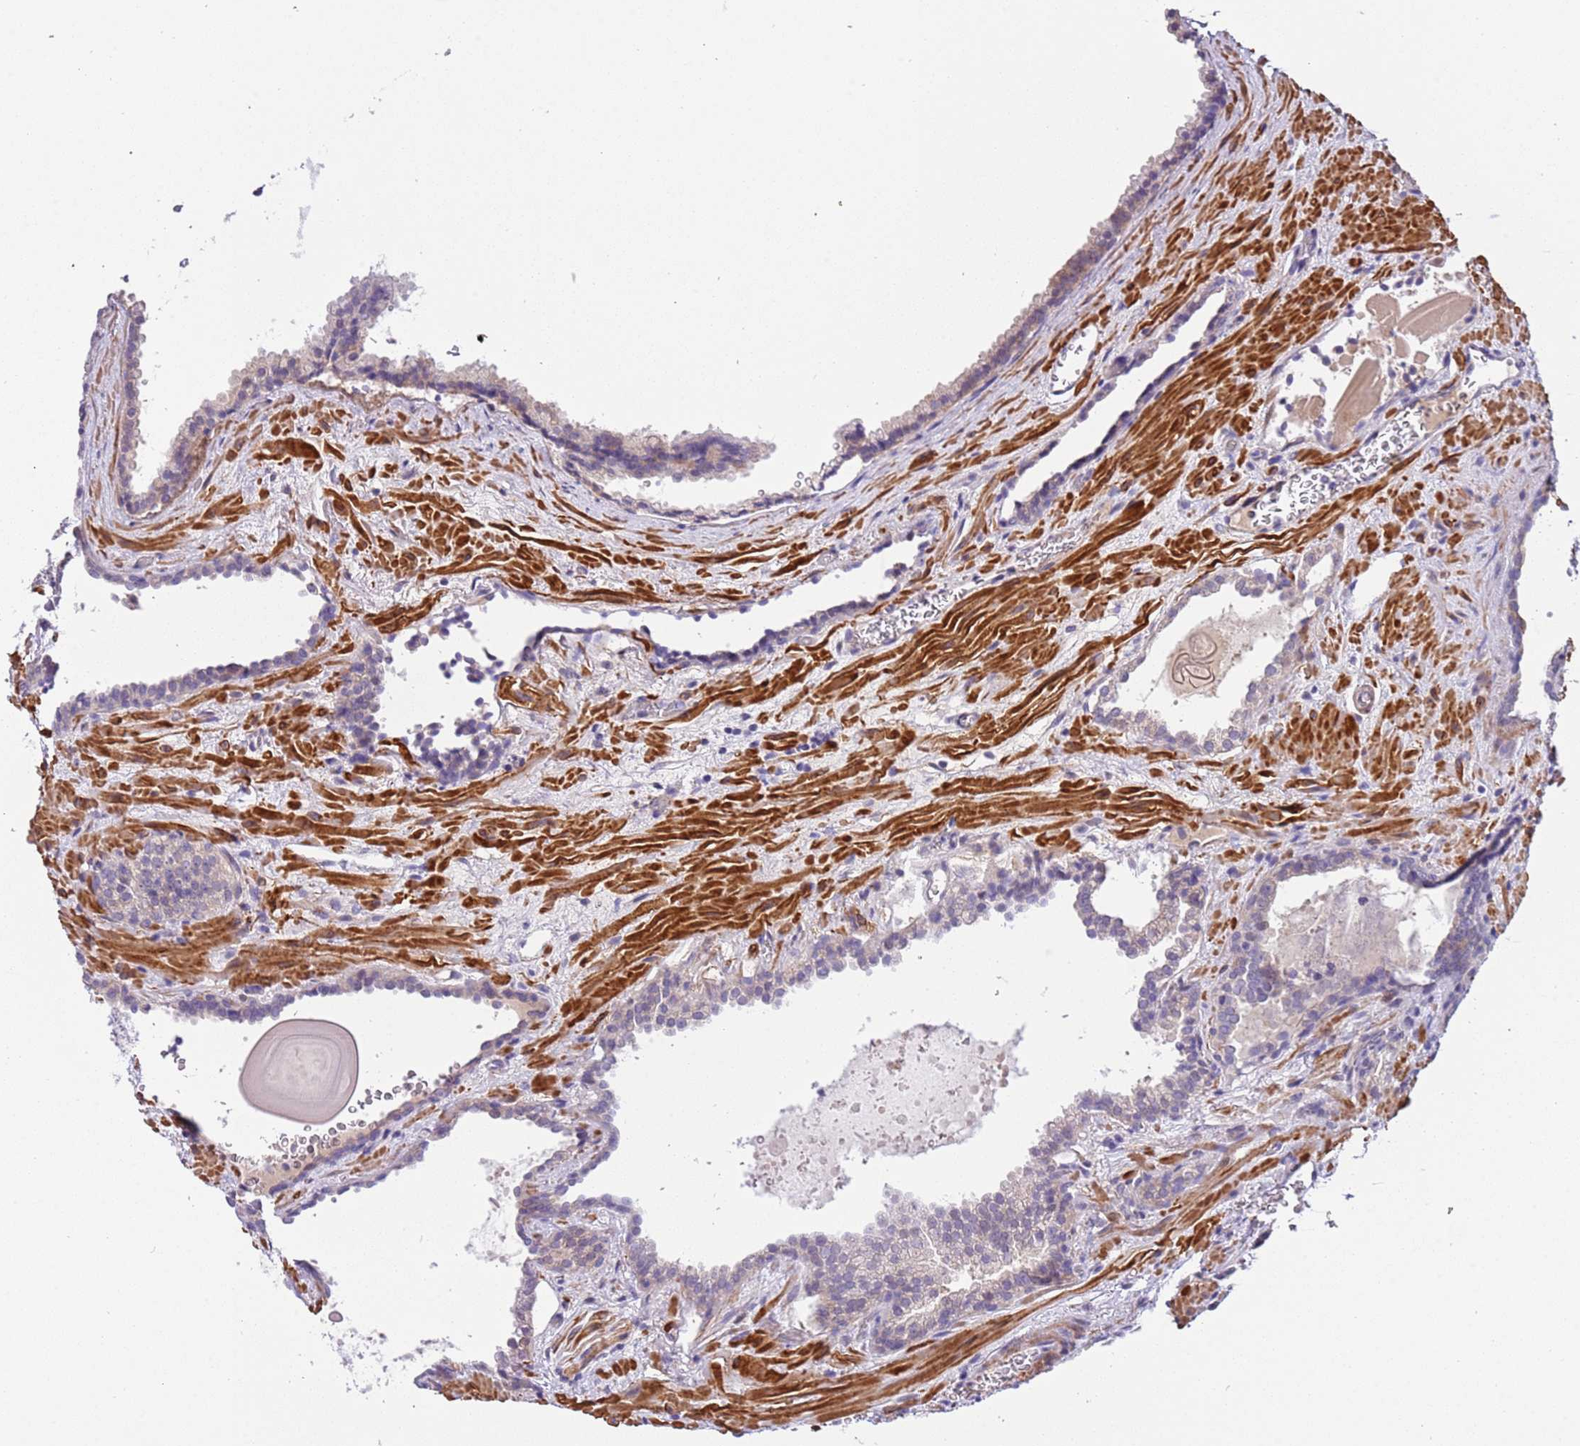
{"staining": {"intensity": "weak", "quantity": "<25%", "location": "cytoplasmic/membranous"}, "tissue": "prostate cancer", "cell_type": "Tumor cells", "image_type": "cancer", "snomed": [{"axis": "morphology", "description": "Adenocarcinoma, High grade"}, {"axis": "topography", "description": "Prostate"}], "caption": "IHC histopathology image of human prostate cancer stained for a protein (brown), which reveals no expression in tumor cells.", "gene": "PLEKHH1", "patient": {"sex": "male", "age": 66}}